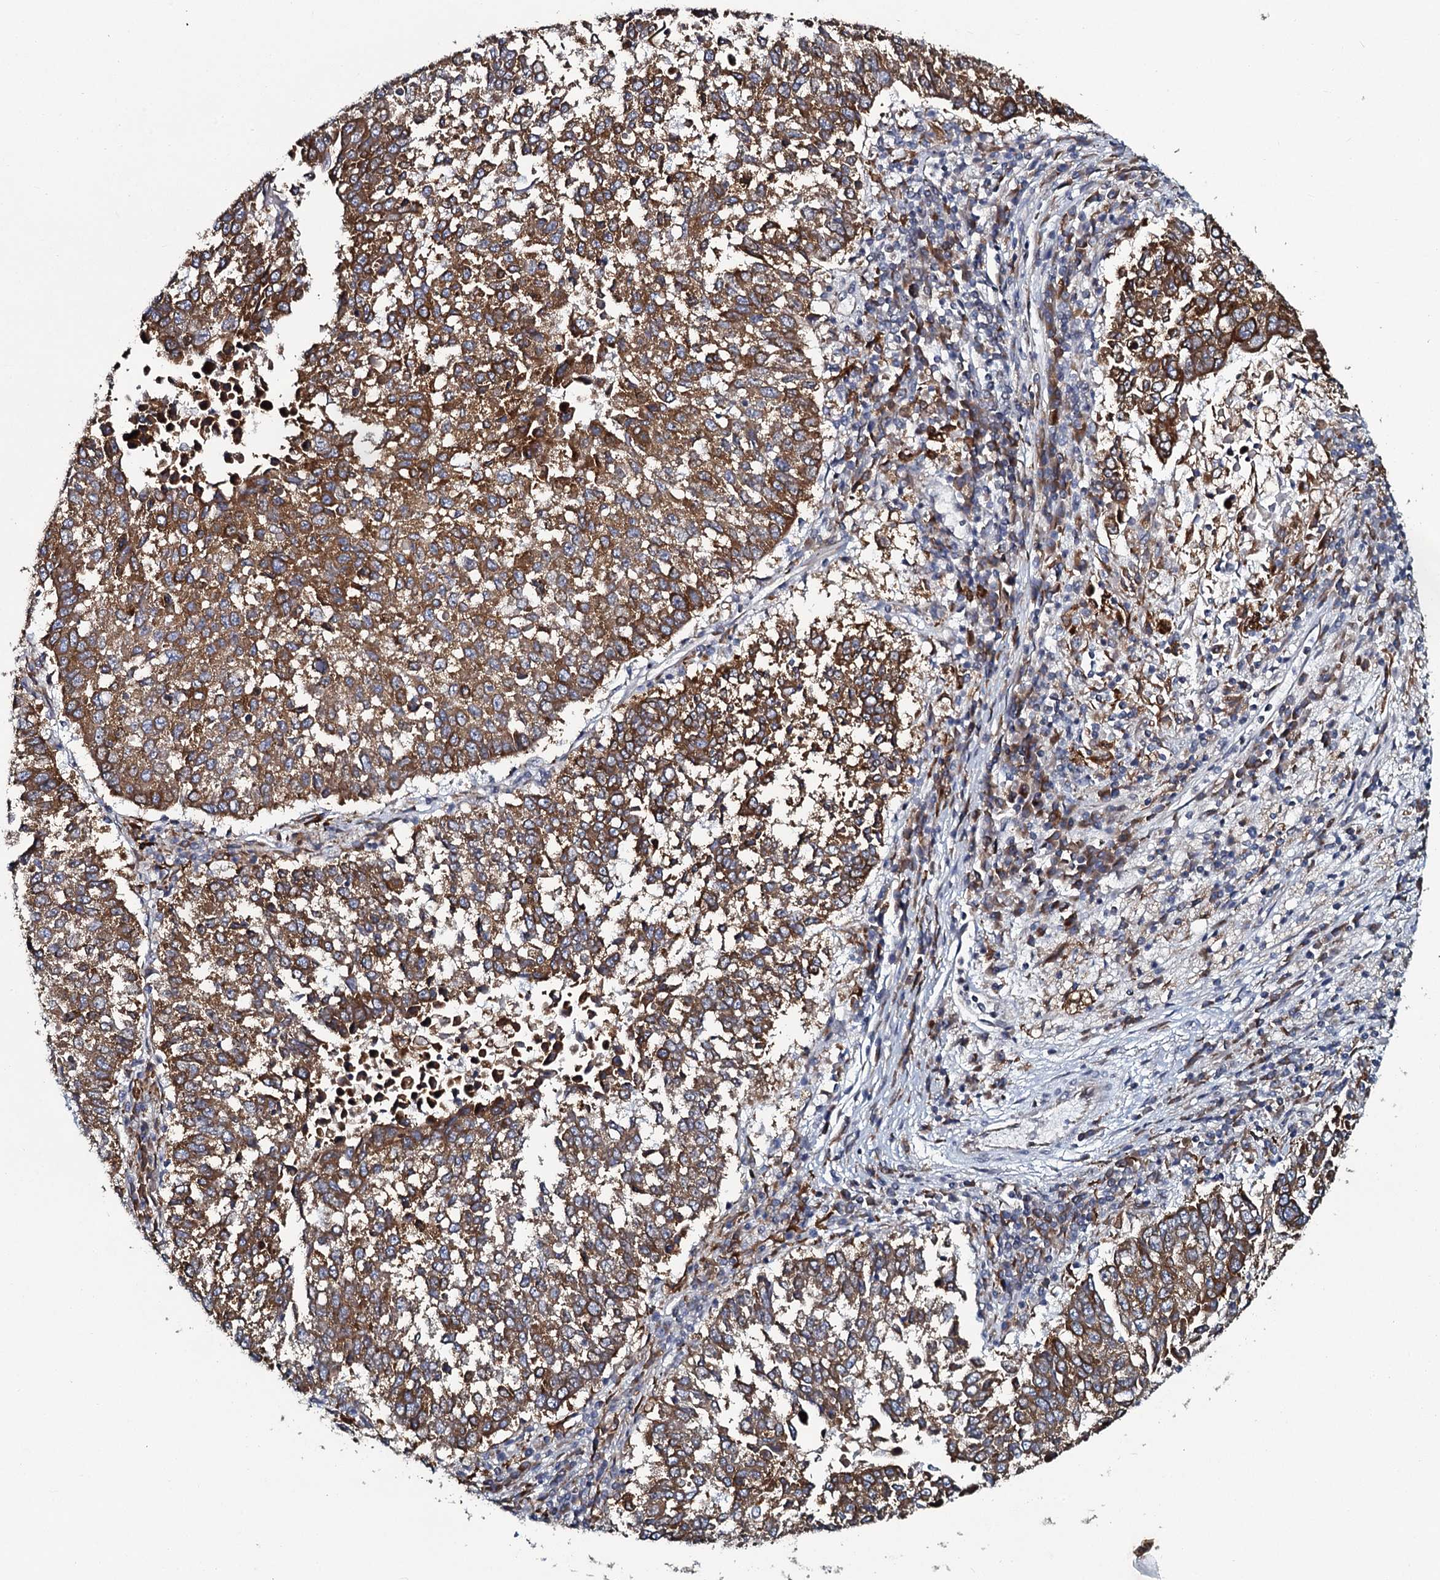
{"staining": {"intensity": "moderate", "quantity": ">75%", "location": "cytoplasmic/membranous"}, "tissue": "lung cancer", "cell_type": "Tumor cells", "image_type": "cancer", "snomed": [{"axis": "morphology", "description": "Squamous cell carcinoma, NOS"}, {"axis": "topography", "description": "Lung"}], "caption": "Human lung squamous cell carcinoma stained with a protein marker shows moderate staining in tumor cells.", "gene": "TMEM151A", "patient": {"sex": "male", "age": 73}}